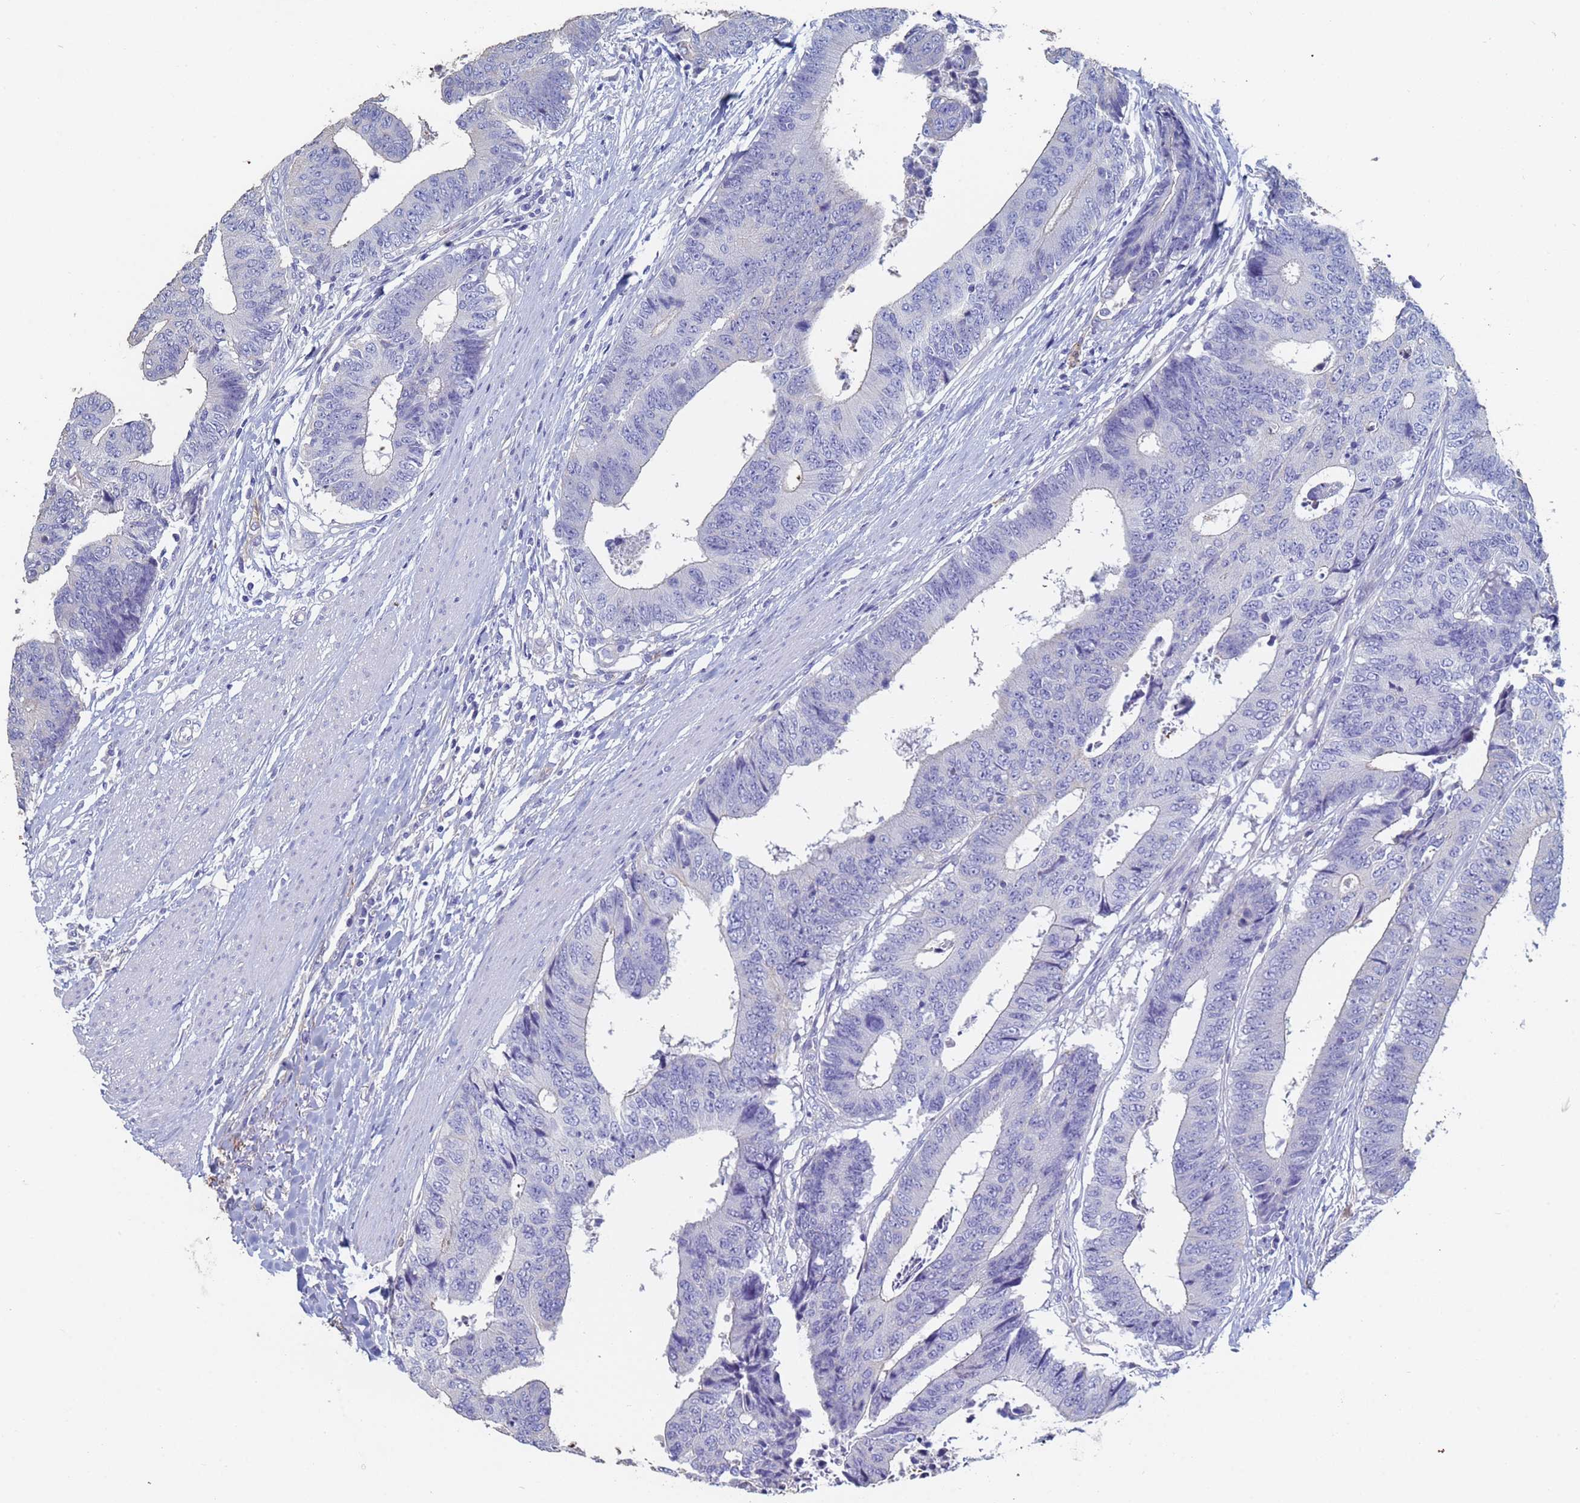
{"staining": {"intensity": "negative", "quantity": "none", "location": "none"}, "tissue": "colorectal cancer", "cell_type": "Tumor cells", "image_type": "cancer", "snomed": [{"axis": "morphology", "description": "Adenocarcinoma, NOS"}, {"axis": "topography", "description": "Rectum"}], "caption": "This is an immunohistochemistry photomicrograph of adenocarcinoma (colorectal). There is no expression in tumor cells.", "gene": "ABCA8", "patient": {"sex": "male", "age": 84}}